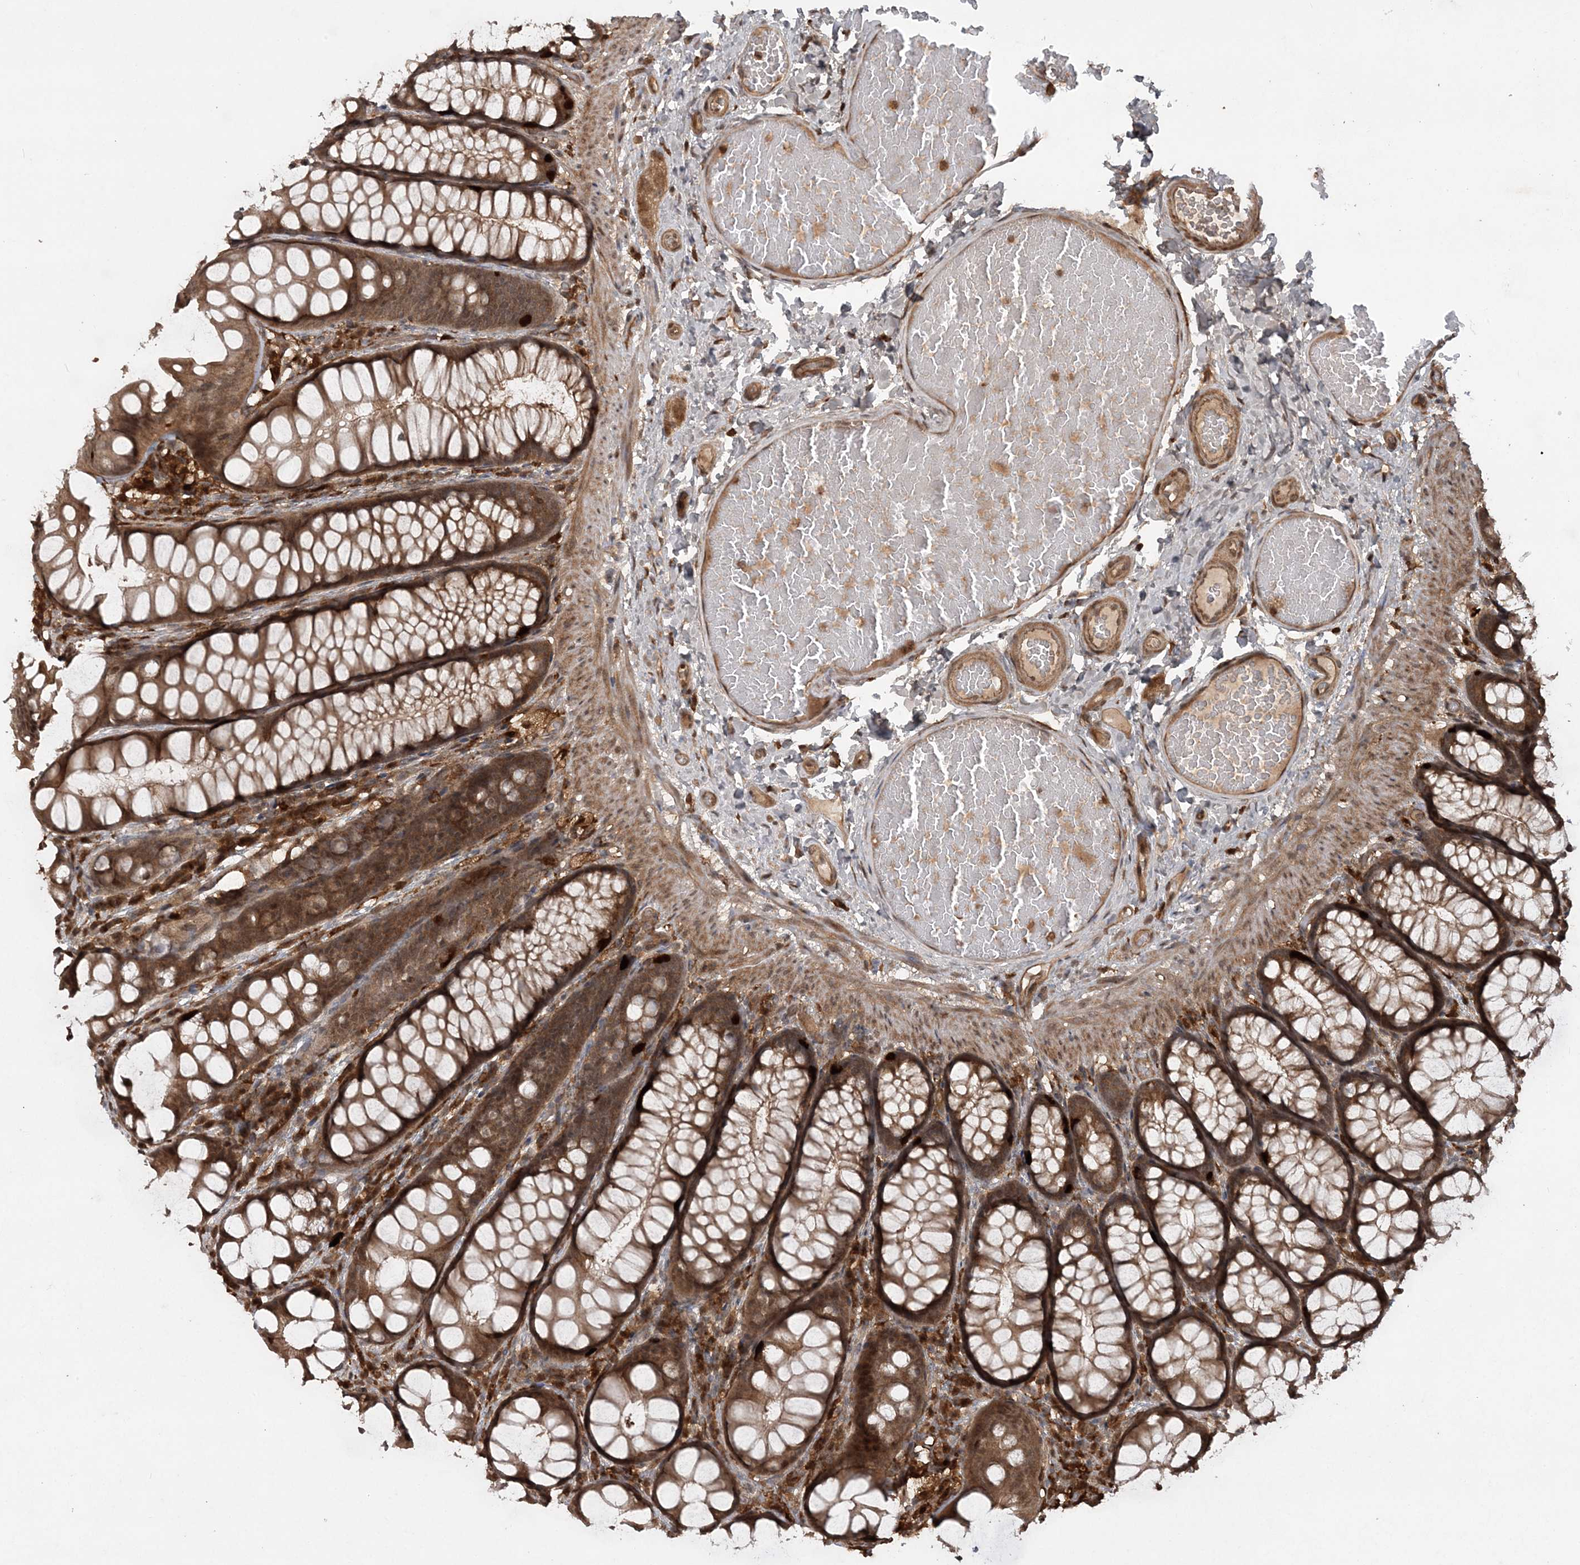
{"staining": {"intensity": "moderate", "quantity": "25%-75%", "location": "cytoplasmic/membranous"}, "tissue": "colon", "cell_type": "Endothelial cells", "image_type": "normal", "snomed": [{"axis": "morphology", "description": "Normal tissue, NOS"}, {"axis": "topography", "description": "Colon"}], "caption": "Colon was stained to show a protein in brown. There is medium levels of moderate cytoplasmic/membranous positivity in approximately 25%-75% of endothelial cells.", "gene": "LACC1", "patient": {"sex": "male", "age": 47}}